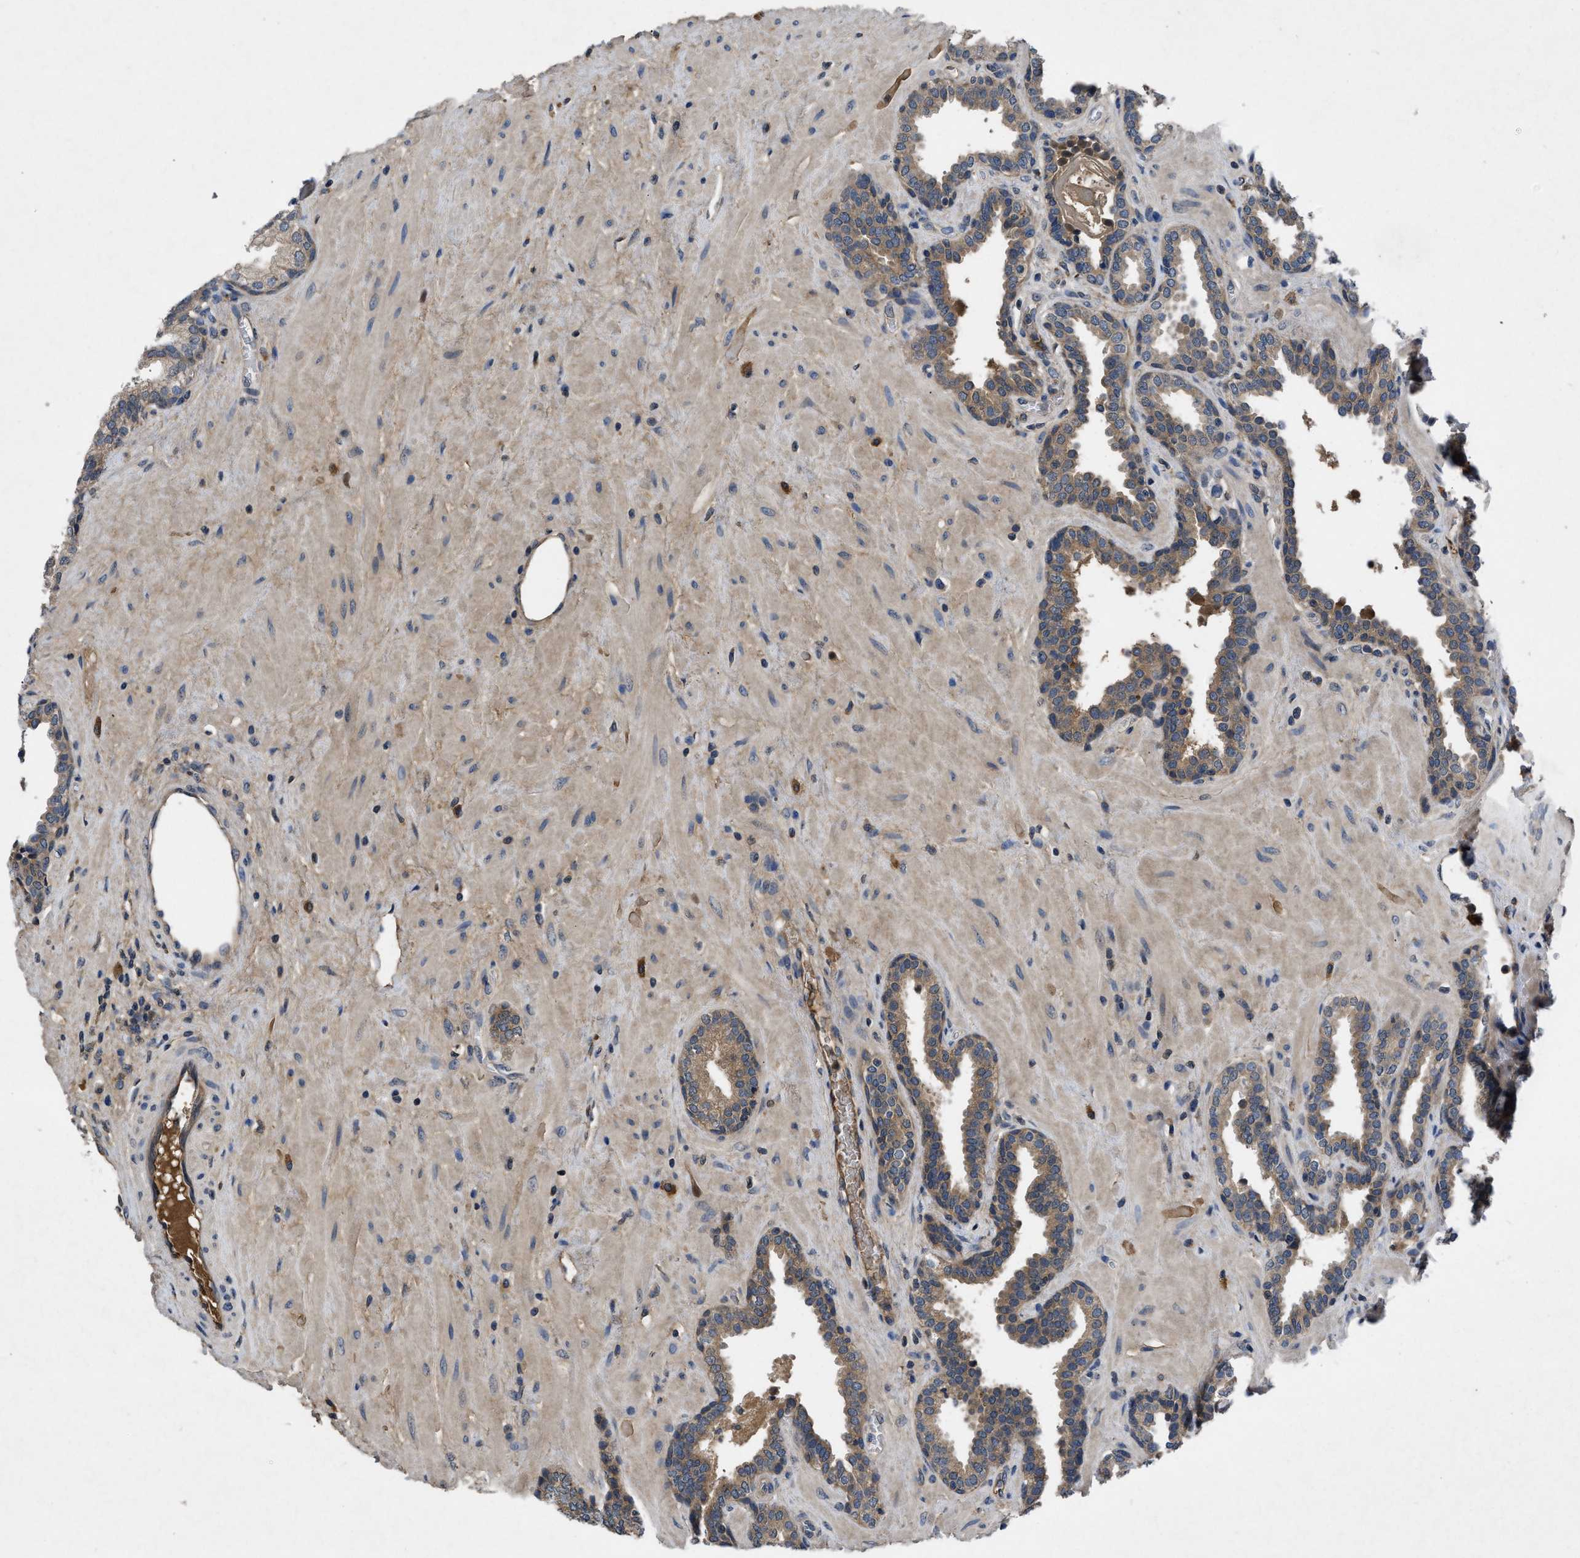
{"staining": {"intensity": "moderate", "quantity": ">75%", "location": "cytoplasmic/membranous"}, "tissue": "prostate", "cell_type": "Glandular cells", "image_type": "normal", "snomed": [{"axis": "morphology", "description": "Normal tissue, NOS"}, {"axis": "topography", "description": "Prostate"}], "caption": "The micrograph displays a brown stain indicating the presence of a protein in the cytoplasmic/membranous of glandular cells in prostate. The protein of interest is stained brown, and the nuclei are stained in blue (DAB IHC with brightfield microscopy, high magnification).", "gene": "VPS4A", "patient": {"sex": "male", "age": 51}}